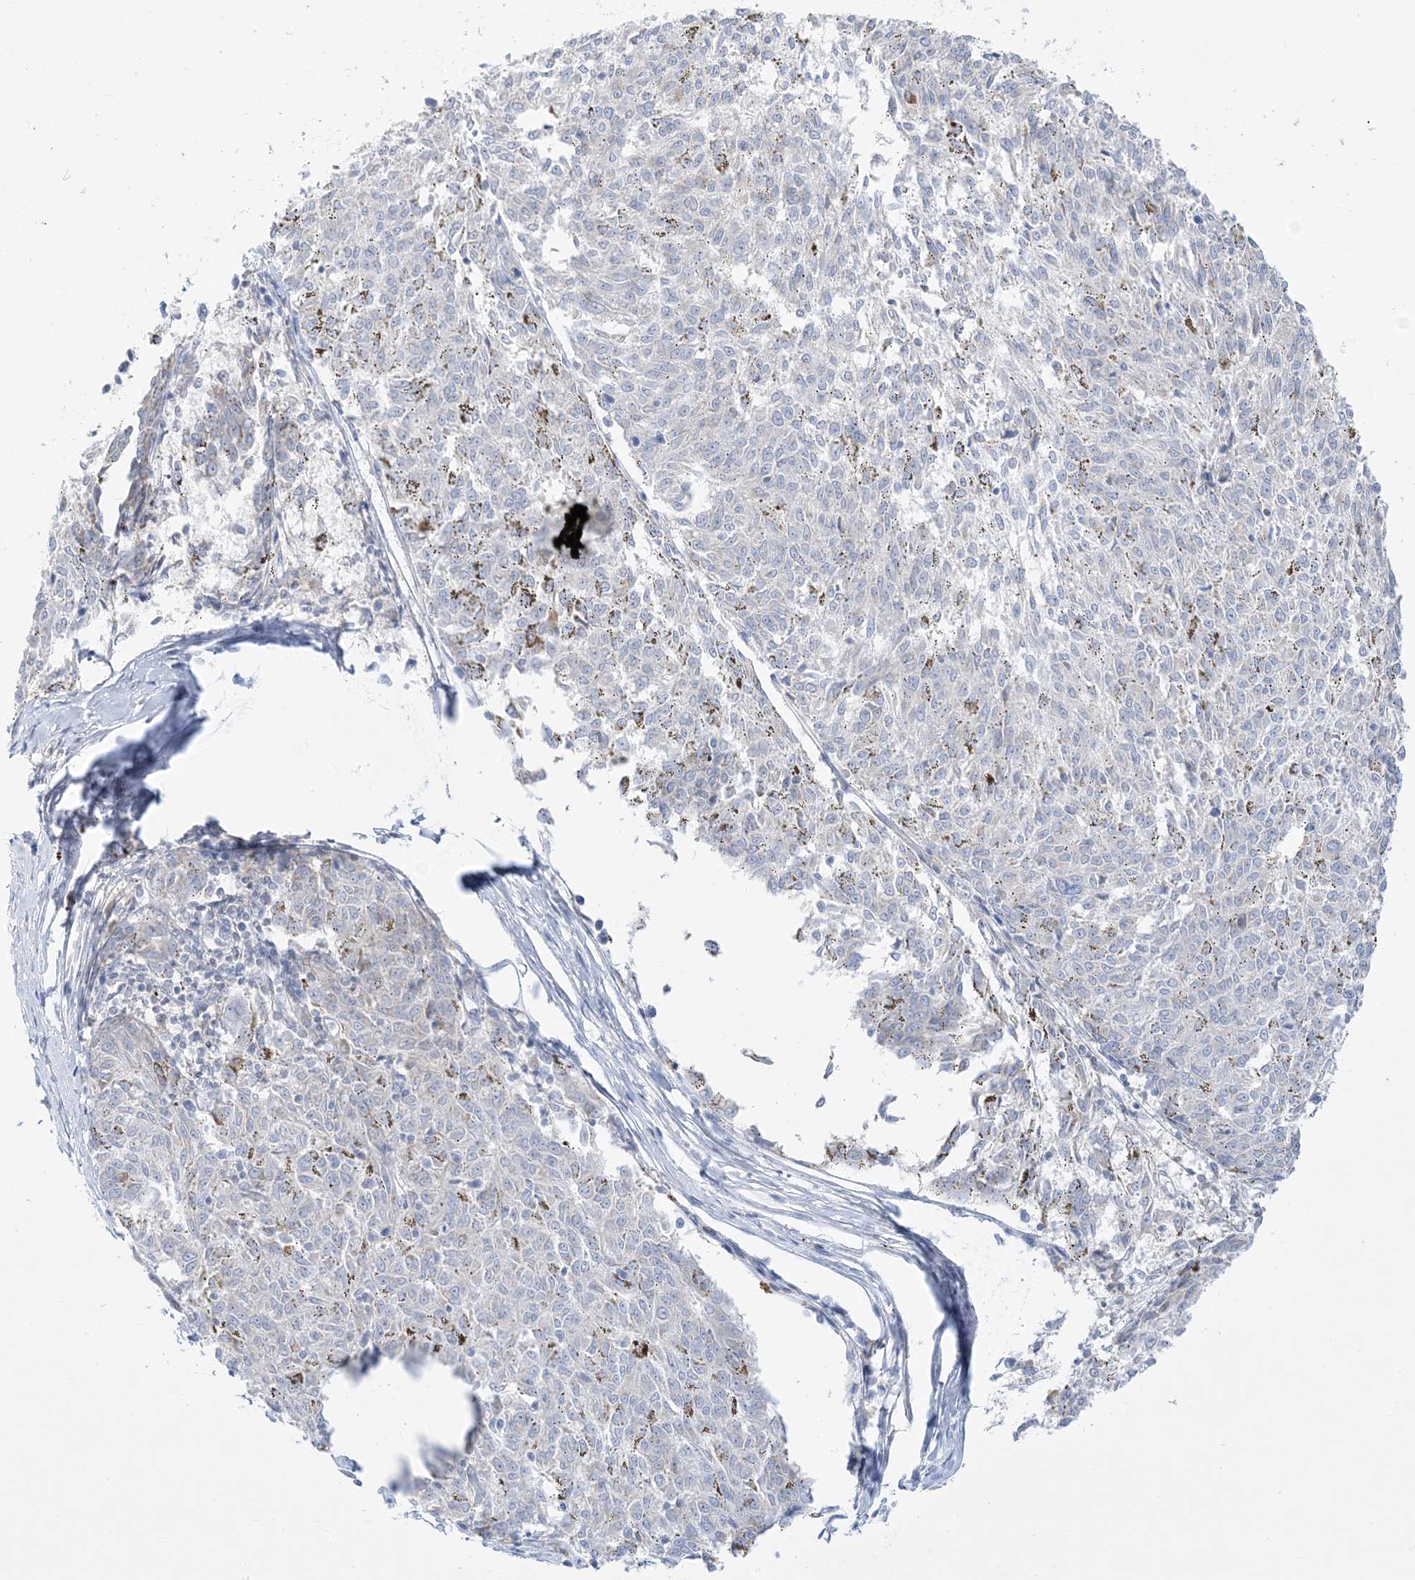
{"staining": {"intensity": "negative", "quantity": "none", "location": "none"}, "tissue": "melanoma", "cell_type": "Tumor cells", "image_type": "cancer", "snomed": [{"axis": "morphology", "description": "Malignant melanoma, NOS"}, {"axis": "topography", "description": "Skin"}], "caption": "High power microscopy photomicrograph of an immunohistochemistry (IHC) photomicrograph of malignant melanoma, revealing no significant staining in tumor cells.", "gene": "FAM184A", "patient": {"sex": "female", "age": 72}}